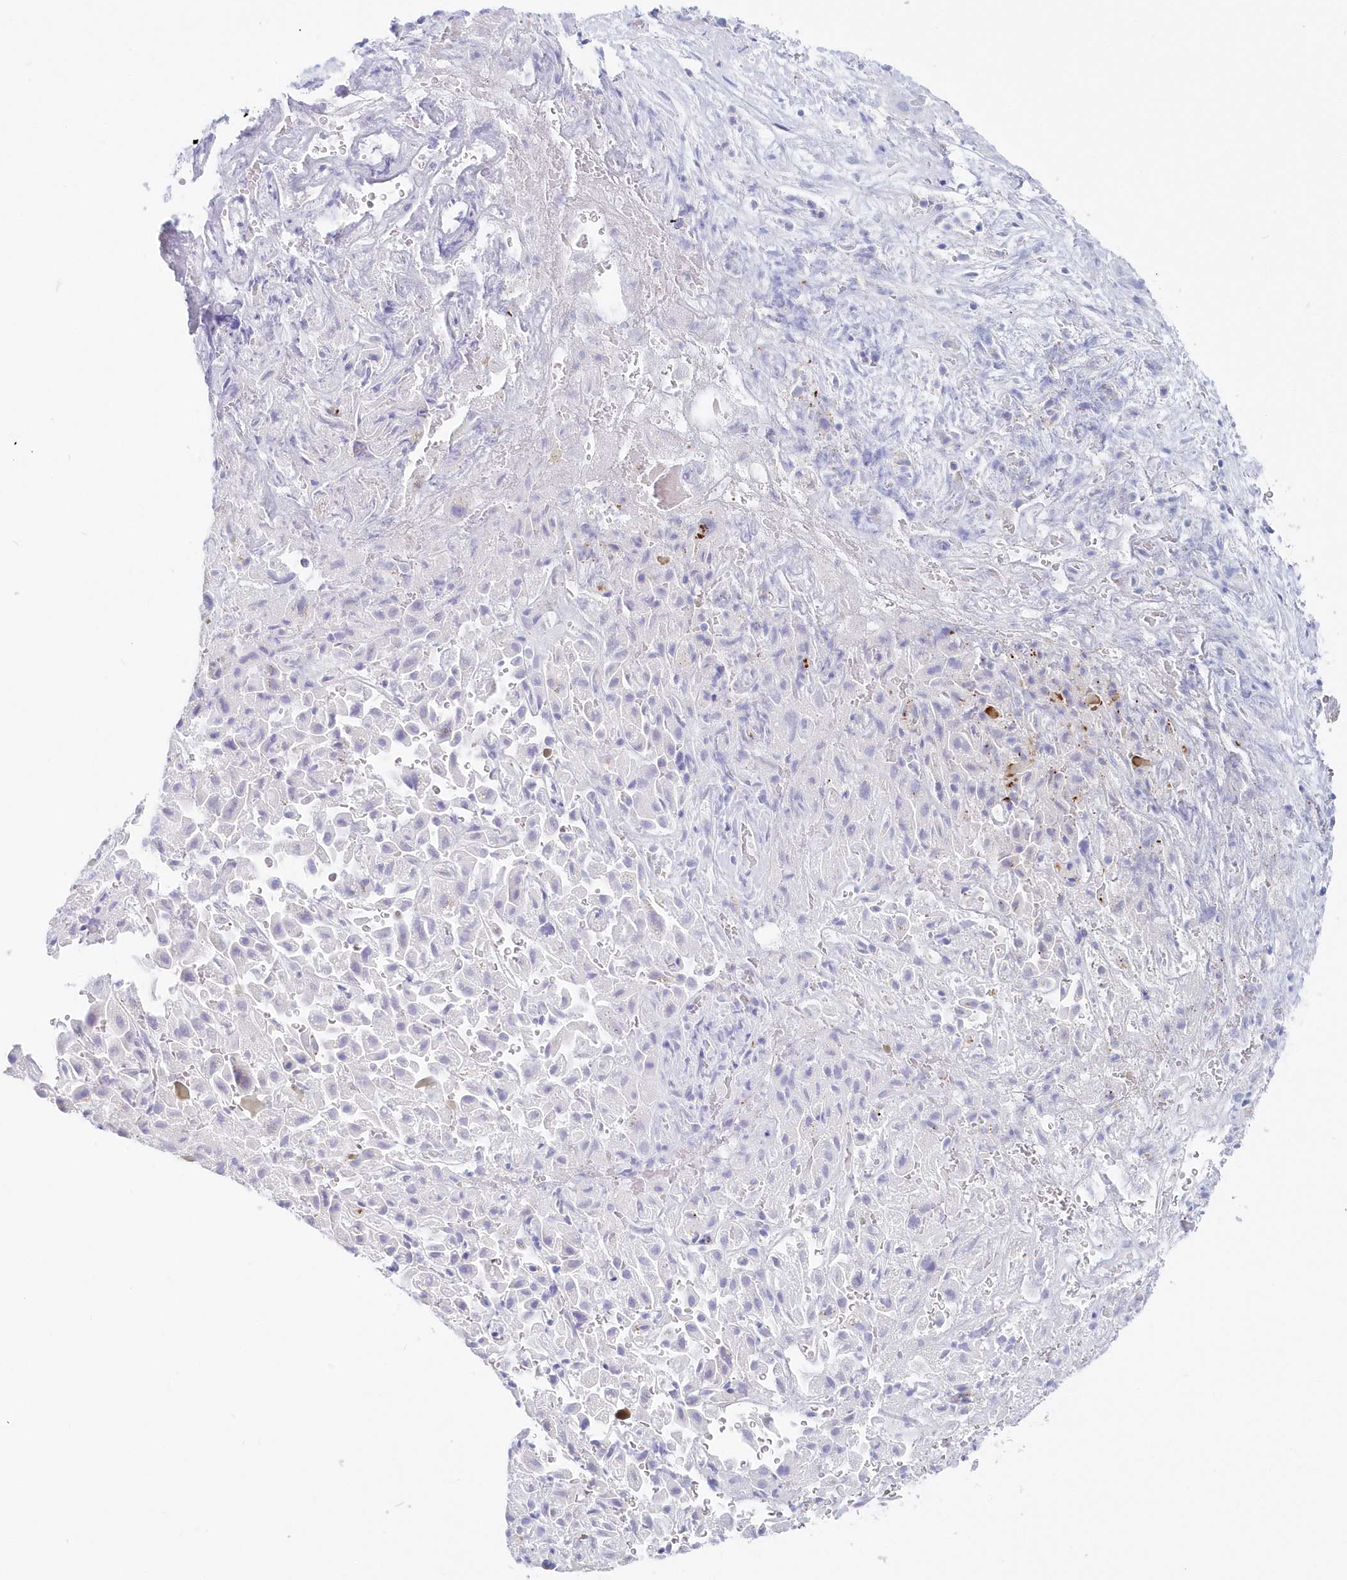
{"staining": {"intensity": "negative", "quantity": "none", "location": "none"}, "tissue": "liver cancer", "cell_type": "Tumor cells", "image_type": "cancer", "snomed": [{"axis": "morphology", "description": "Cholangiocarcinoma"}, {"axis": "topography", "description": "Liver"}], "caption": "High magnification brightfield microscopy of cholangiocarcinoma (liver) stained with DAB (3,3'-diaminobenzidine) (brown) and counterstained with hematoxylin (blue): tumor cells show no significant staining. The staining was performed using DAB (3,3'-diaminobenzidine) to visualize the protein expression in brown, while the nuclei were stained in blue with hematoxylin (Magnification: 20x).", "gene": "CSNK1G2", "patient": {"sex": "female", "age": 52}}